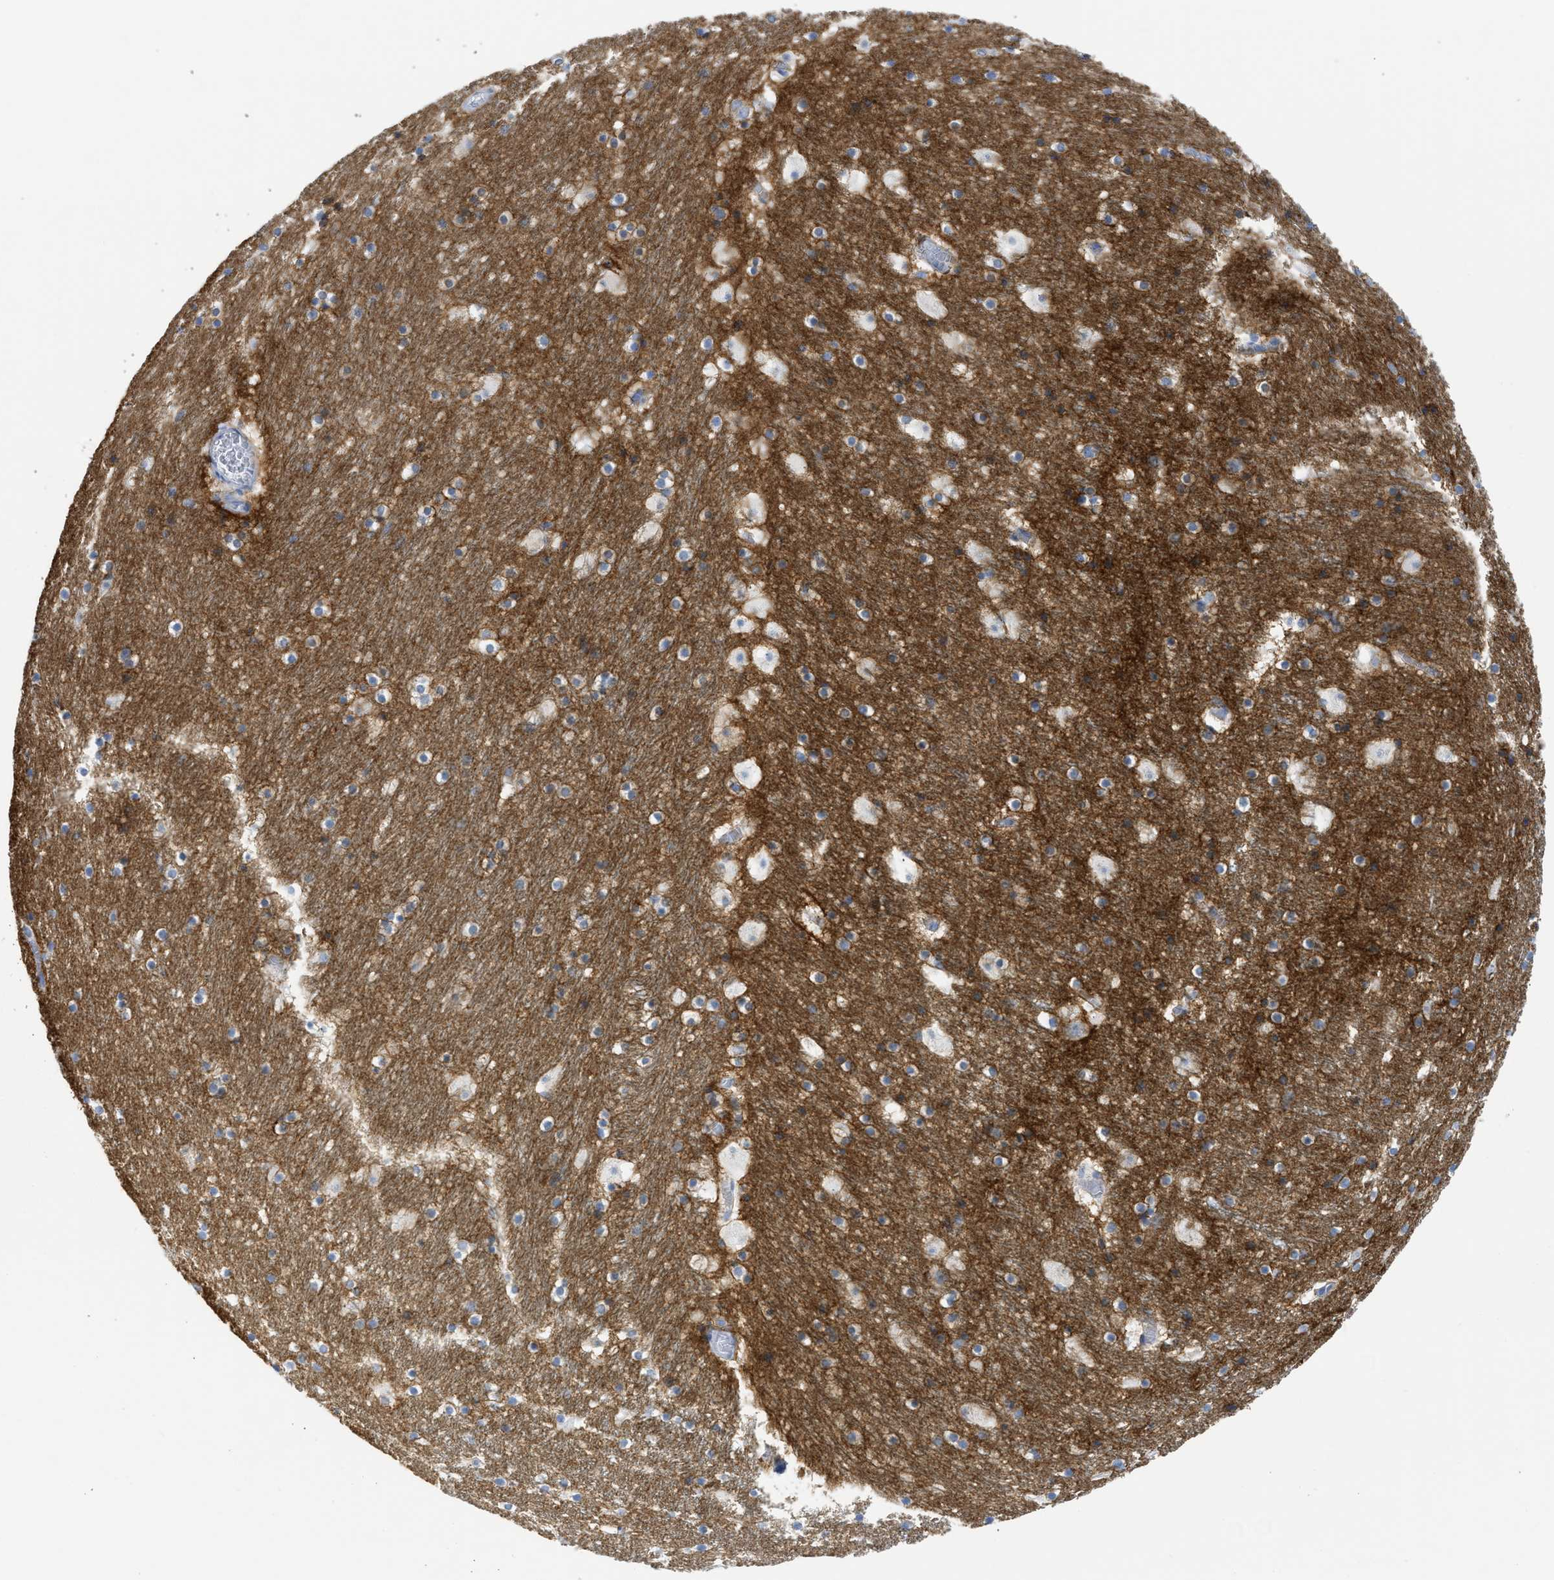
{"staining": {"intensity": "moderate", "quantity": "<25%", "location": "cytoplasmic/membranous"}, "tissue": "hippocampus", "cell_type": "Glial cells", "image_type": "normal", "snomed": [{"axis": "morphology", "description": "Normal tissue, NOS"}, {"axis": "topography", "description": "Hippocampus"}], "caption": "Hippocampus stained with DAB (3,3'-diaminobenzidine) IHC displays low levels of moderate cytoplasmic/membranous positivity in about <25% of glial cells. (Stains: DAB in brown, nuclei in blue, Microscopy: brightfield microscopy at high magnification).", "gene": "NCAM1", "patient": {"sex": "male", "age": 45}}